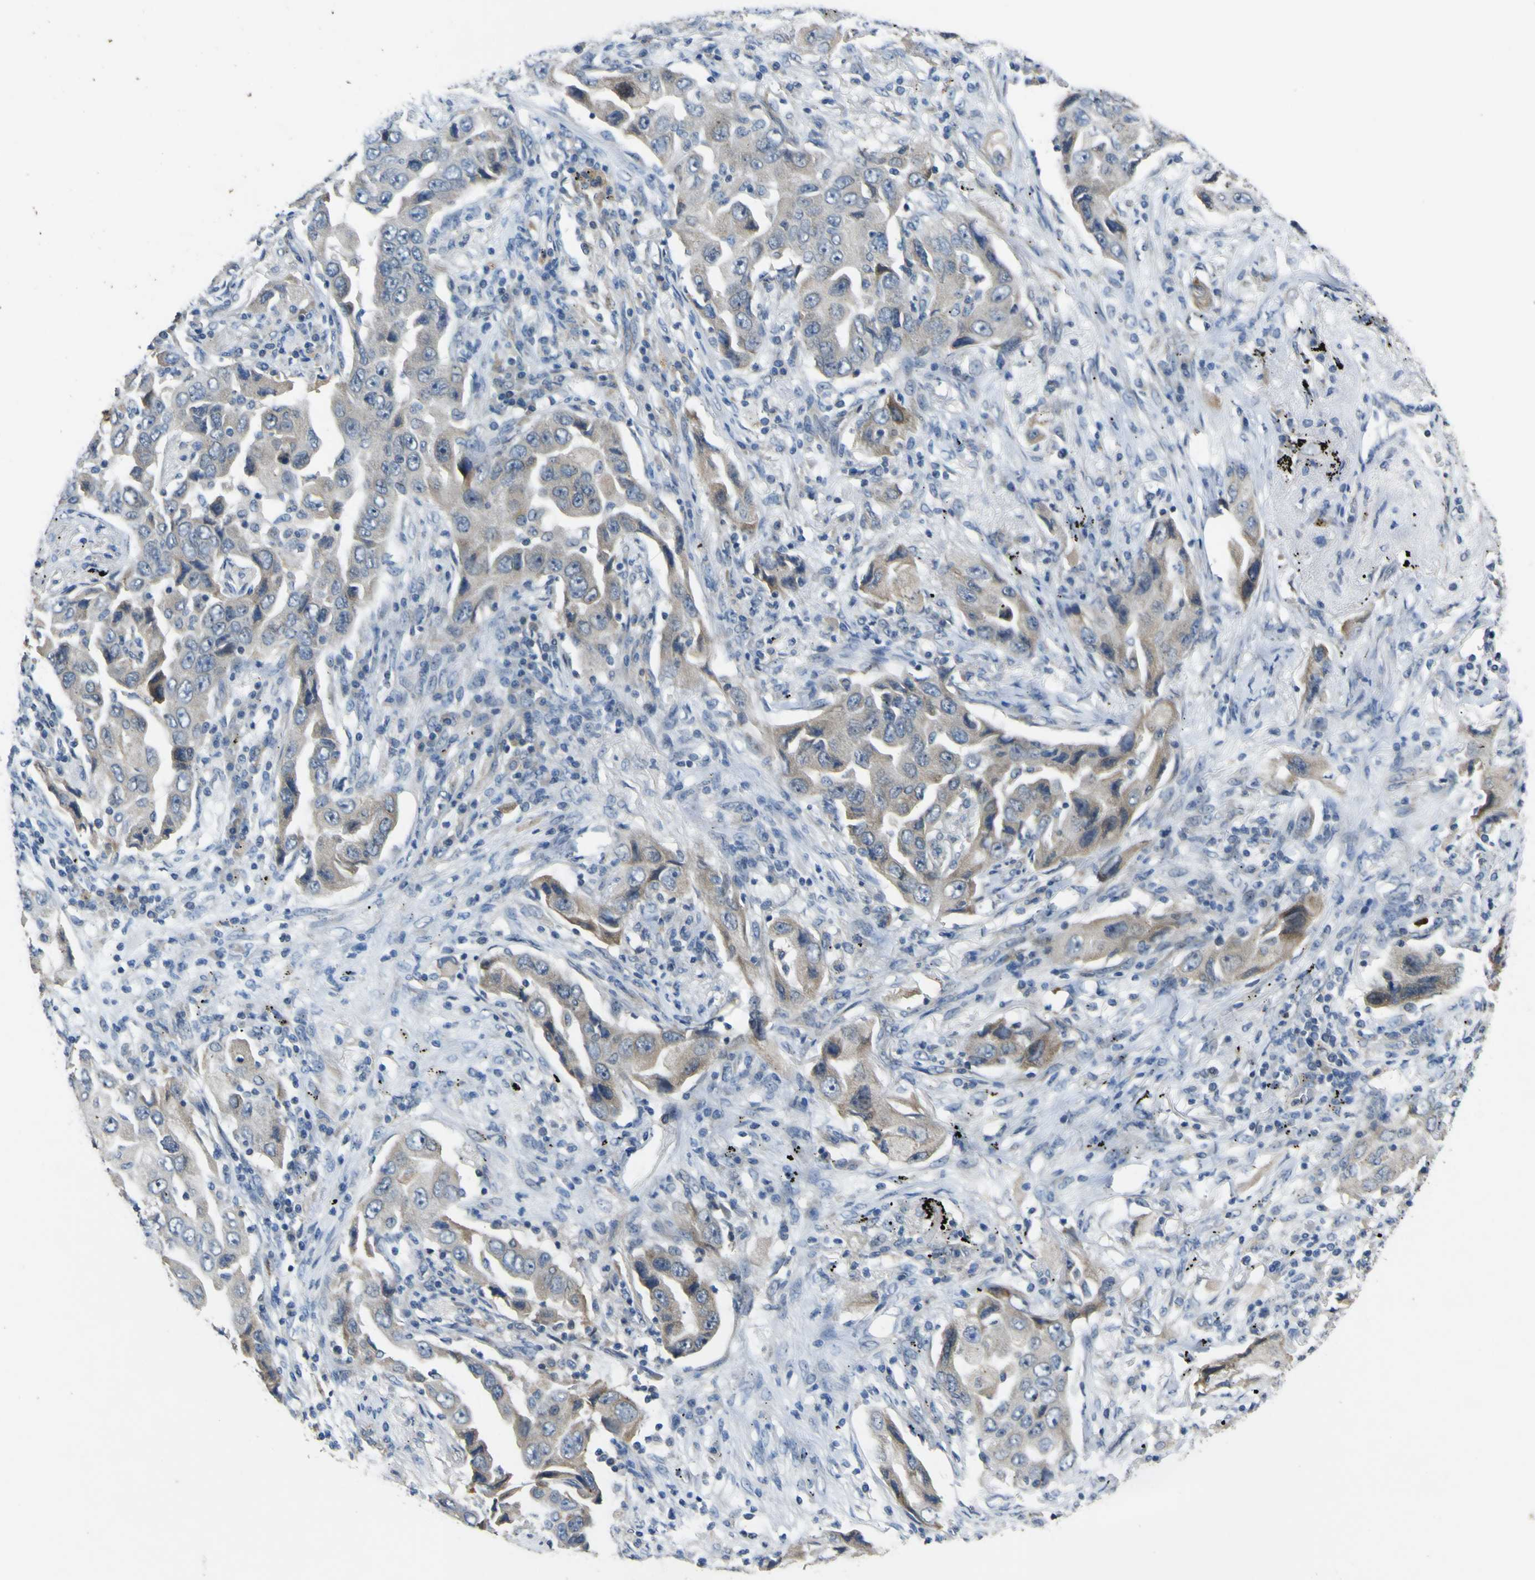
{"staining": {"intensity": "weak", "quantity": ">75%", "location": "cytoplasmic/membranous"}, "tissue": "lung cancer", "cell_type": "Tumor cells", "image_type": "cancer", "snomed": [{"axis": "morphology", "description": "Adenocarcinoma, NOS"}, {"axis": "topography", "description": "Lung"}], "caption": "Immunohistochemical staining of human lung cancer (adenocarcinoma) exhibits weak cytoplasmic/membranous protein staining in about >75% of tumor cells.", "gene": "LDLR", "patient": {"sex": "female", "age": 65}}